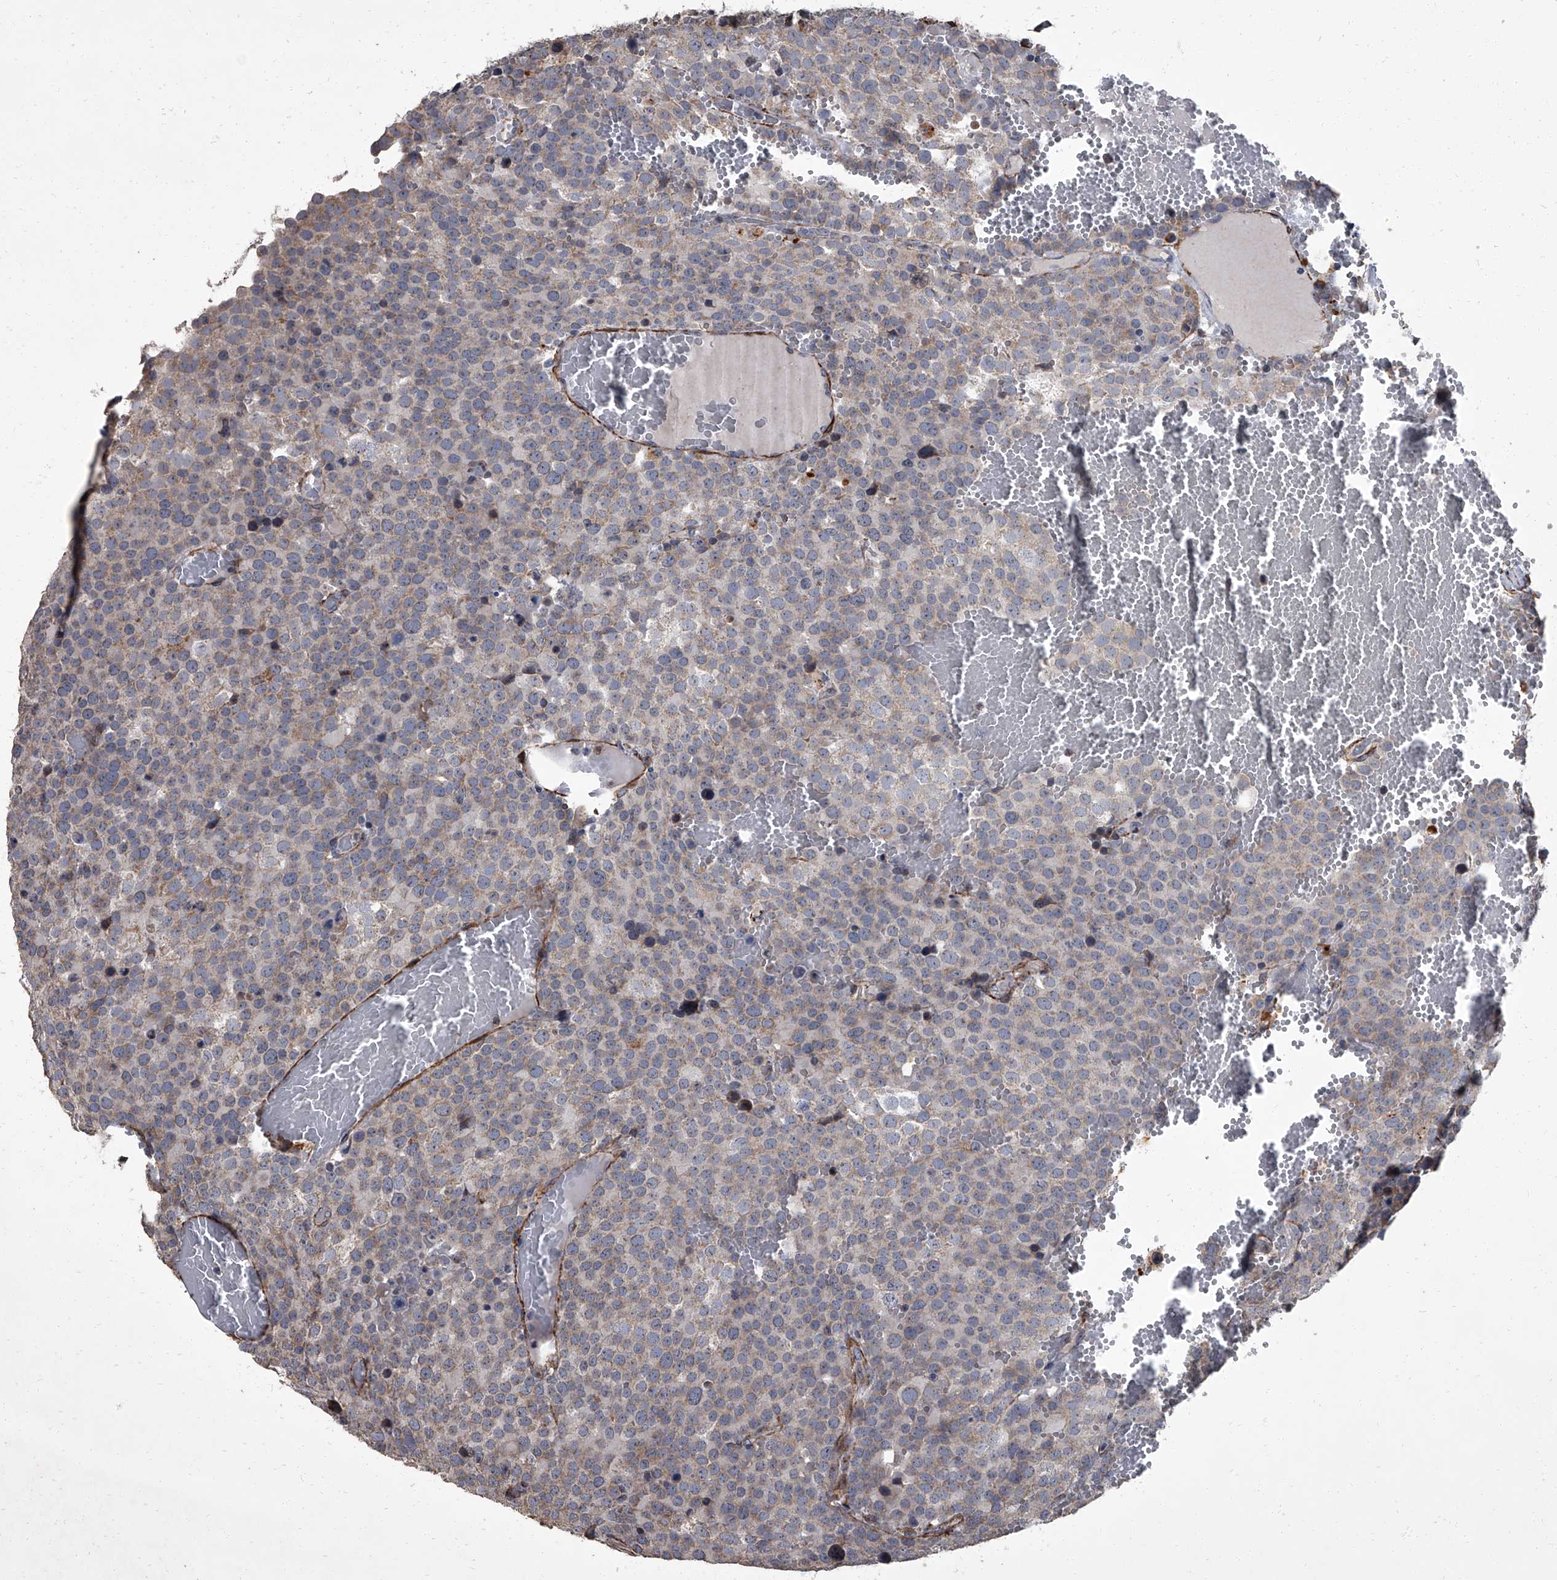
{"staining": {"intensity": "weak", "quantity": "25%-75%", "location": "cytoplasmic/membranous"}, "tissue": "testis cancer", "cell_type": "Tumor cells", "image_type": "cancer", "snomed": [{"axis": "morphology", "description": "Seminoma, NOS"}, {"axis": "topography", "description": "Testis"}], "caption": "Approximately 25%-75% of tumor cells in testis seminoma show weak cytoplasmic/membranous protein positivity as visualized by brown immunohistochemical staining.", "gene": "SIRT4", "patient": {"sex": "male", "age": 71}}